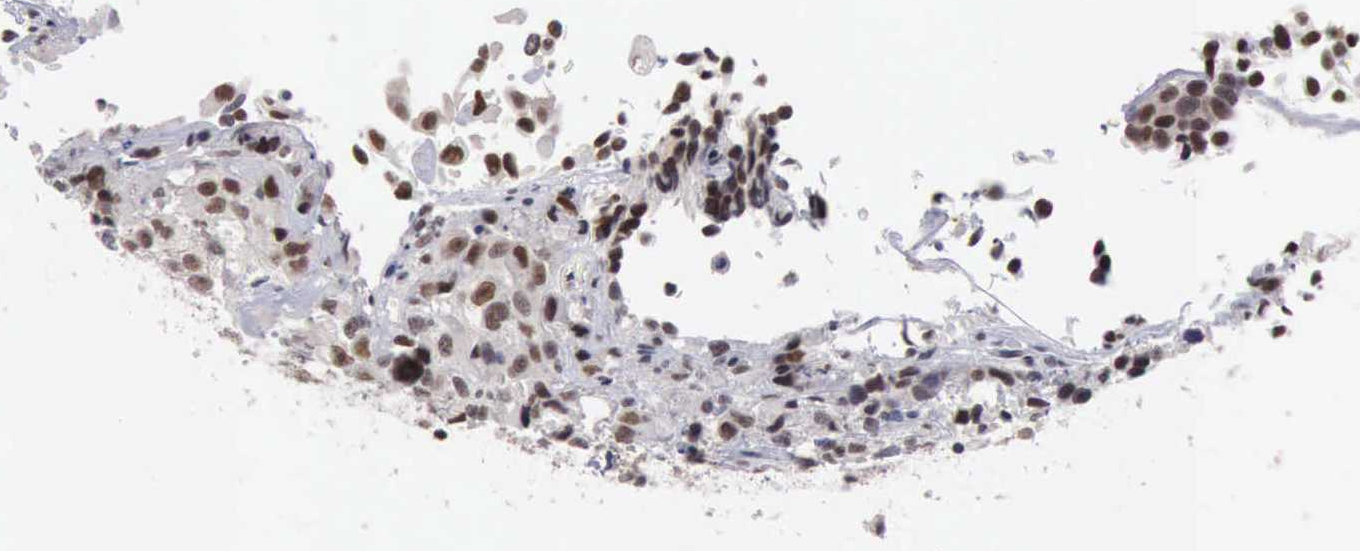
{"staining": {"intensity": "moderate", "quantity": ">75%", "location": "nuclear"}, "tissue": "urothelial cancer", "cell_type": "Tumor cells", "image_type": "cancer", "snomed": [{"axis": "morphology", "description": "Urothelial carcinoma, High grade"}, {"axis": "topography", "description": "Urinary bladder"}], "caption": "Urothelial carcinoma (high-grade) stained with a brown dye exhibits moderate nuclear positive positivity in approximately >75% of tumor cells.", "gene": "TAF1", "patient": {"sex": "female", "age": 81}}